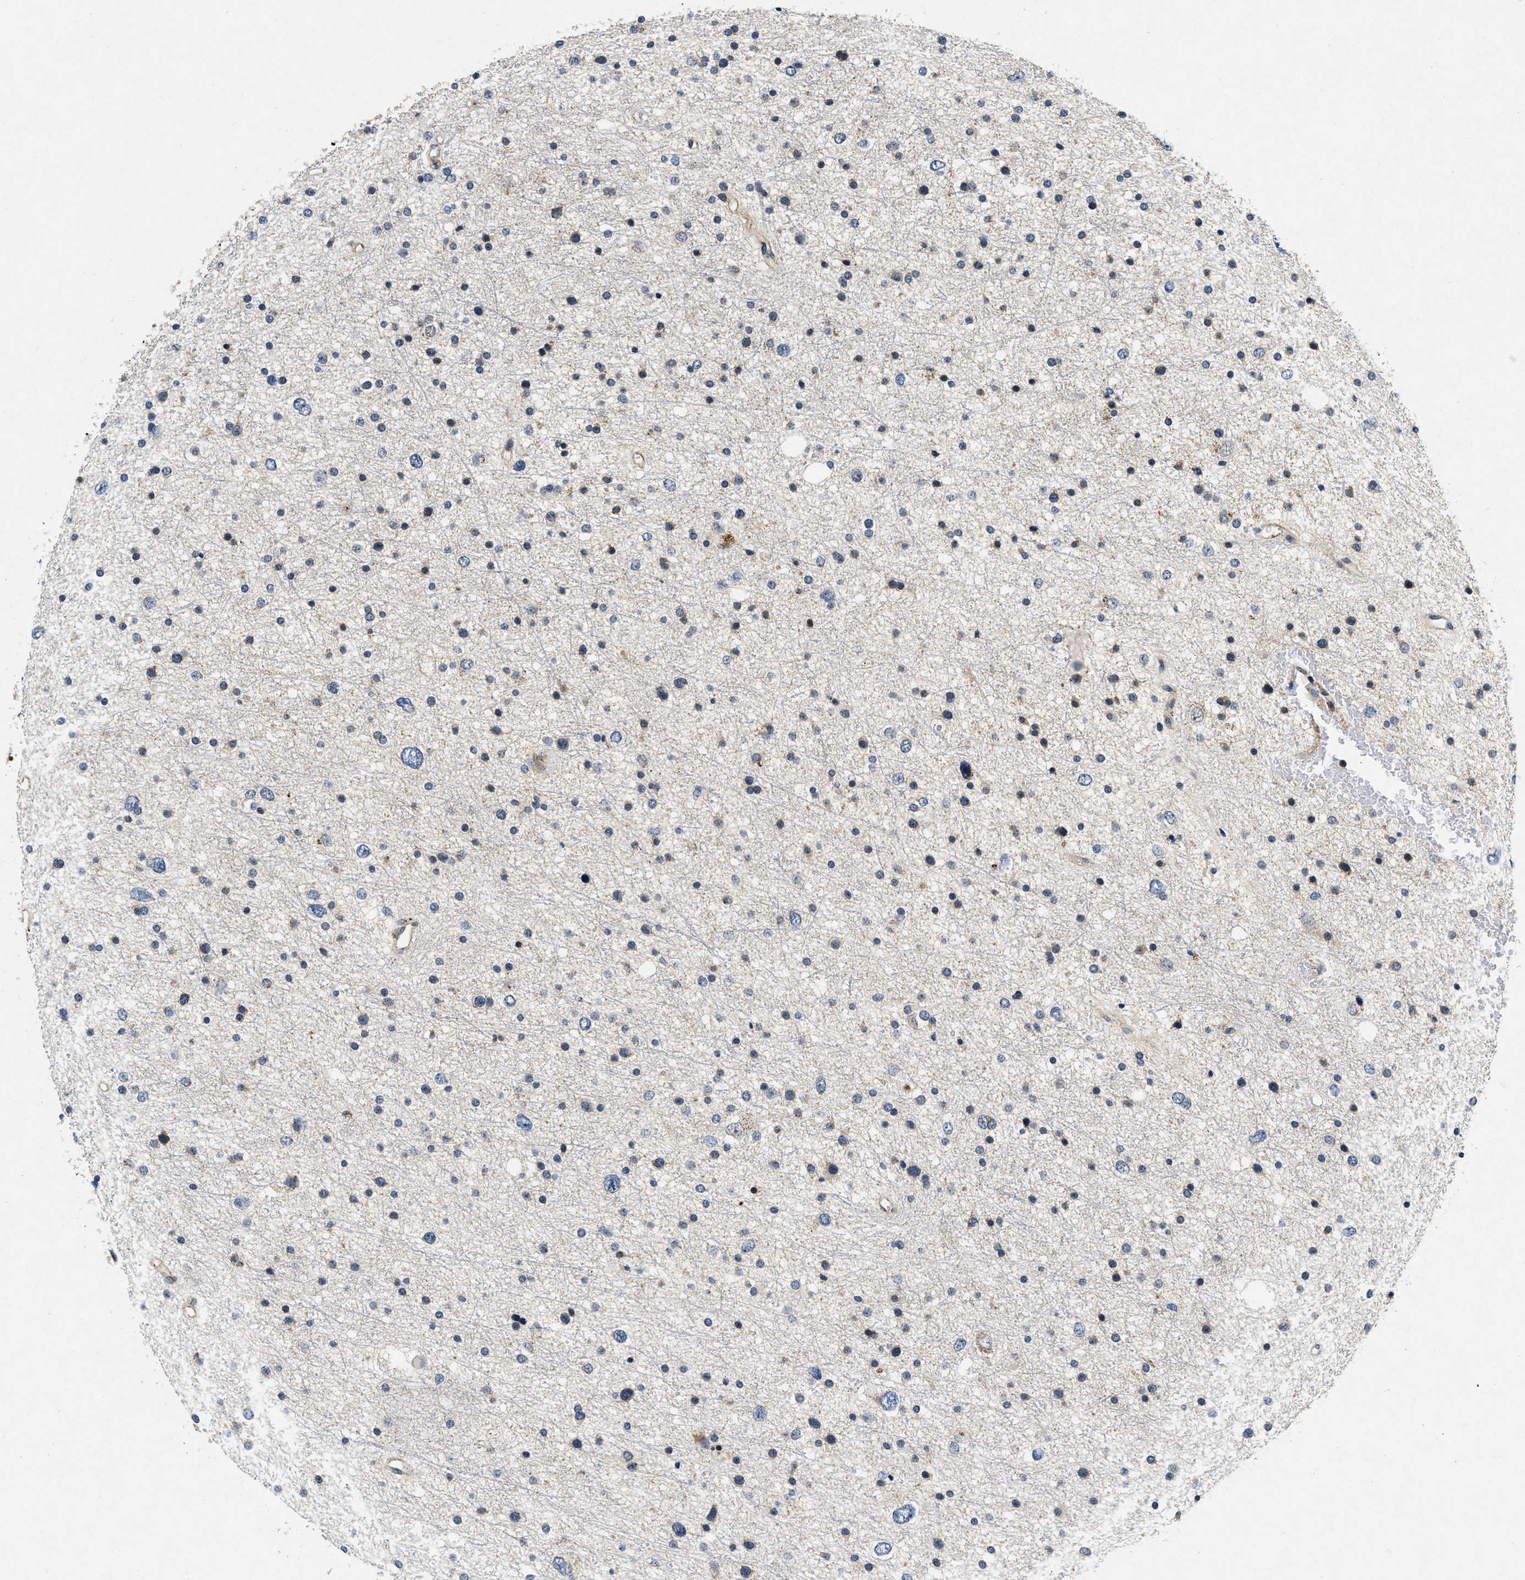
{"staining": {"intensity": "negative", "quantity": "none", "location": "none"}, "tissue": "glioma", "cell_type": "Tumor cells", "image_type": "cancer", "snomed": [{"axis": "morphology", "description": "Glioma, malignant, Low grade"}, {"axis": "topography", "description": "Brain"}], "caption": "Histopathology image shows no significant protein expression in tumor cells of glioma.", "gene": "PDP1", "patient": {"sex": "female", "age": 37}}